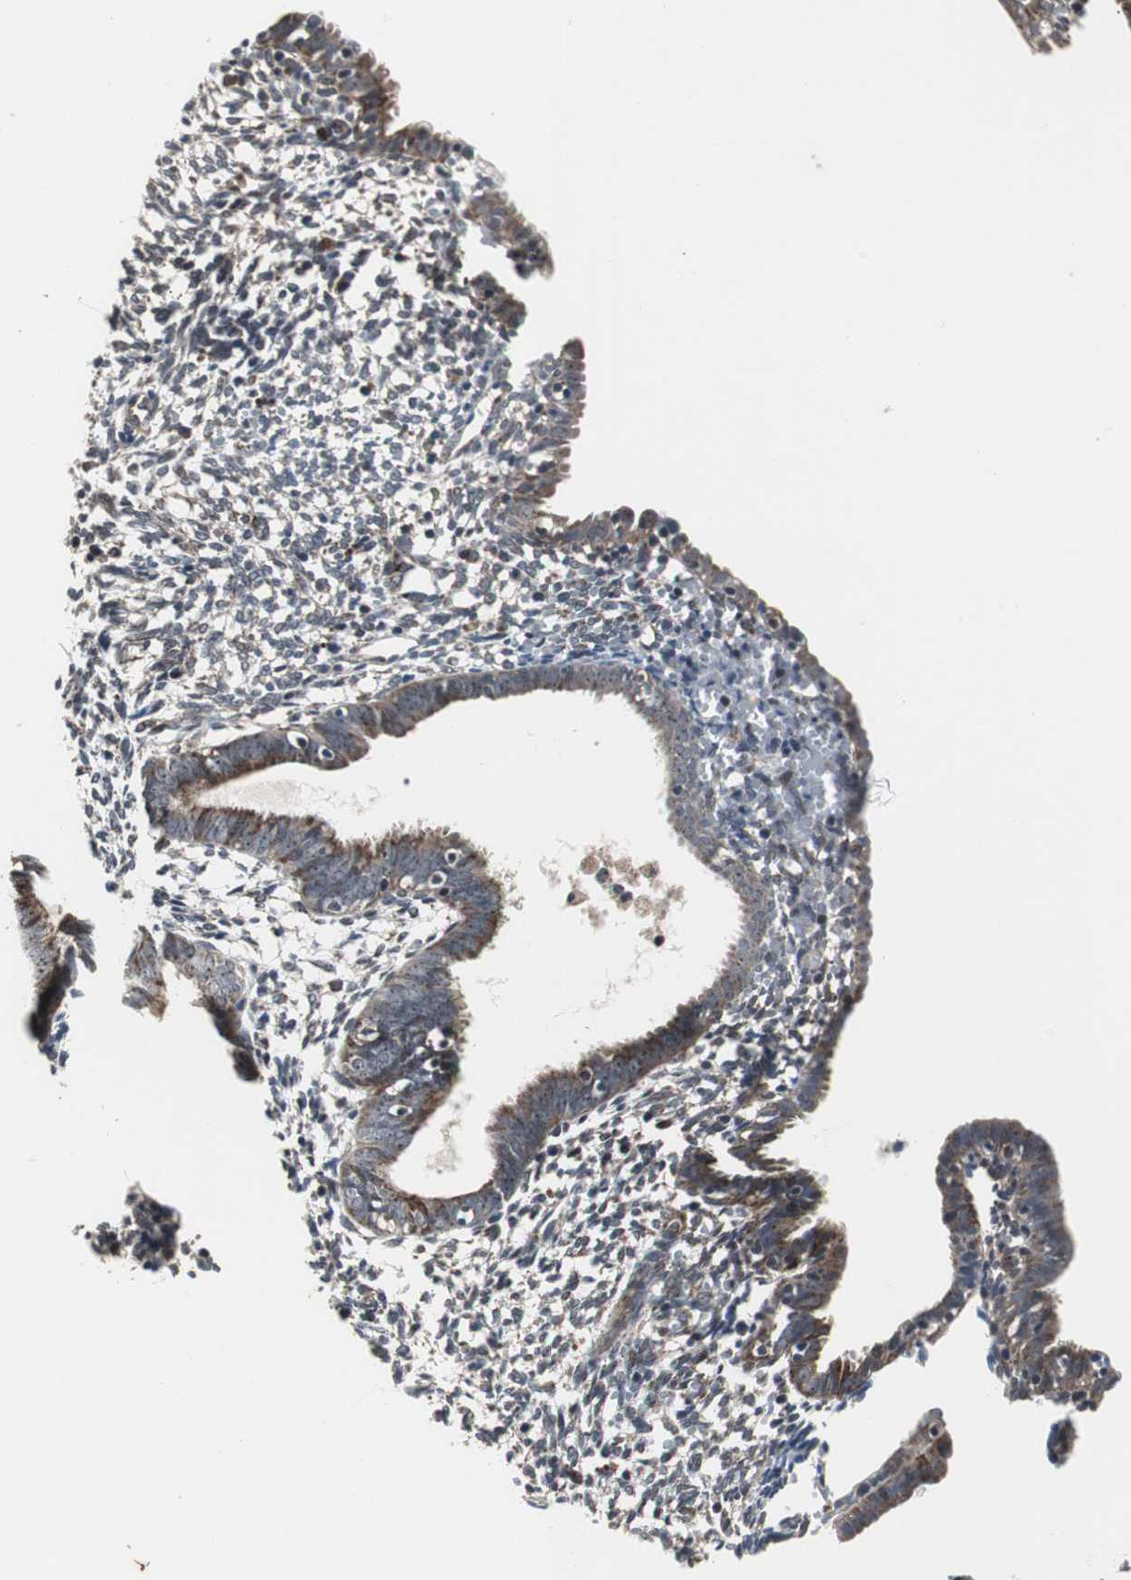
{"staining": {"intensity": "weak", "quantity": "<25%", "location": "cytoplasmic/membranous"}, "tissue": "endometrium", "cell_type": "Cells in endometrial stroma", "image_type": "normal", "snomed": [{"axis": "morphology", "description": "Normal tissue, NOS"}, {"axis": "morphology", "description": "Atrophy, NOS"}, {"axis": "topography", "description": "Uterus"}, {"axis": "topography", "description": "Endometrium"}], "caption": "This is an immunohistochemistry photomicrograph of unremarkable endometrium. There is no staining in cells in endometrial stroma.", "gene": "MRPL40", "patient": {"sex": "female", "age": 68}}